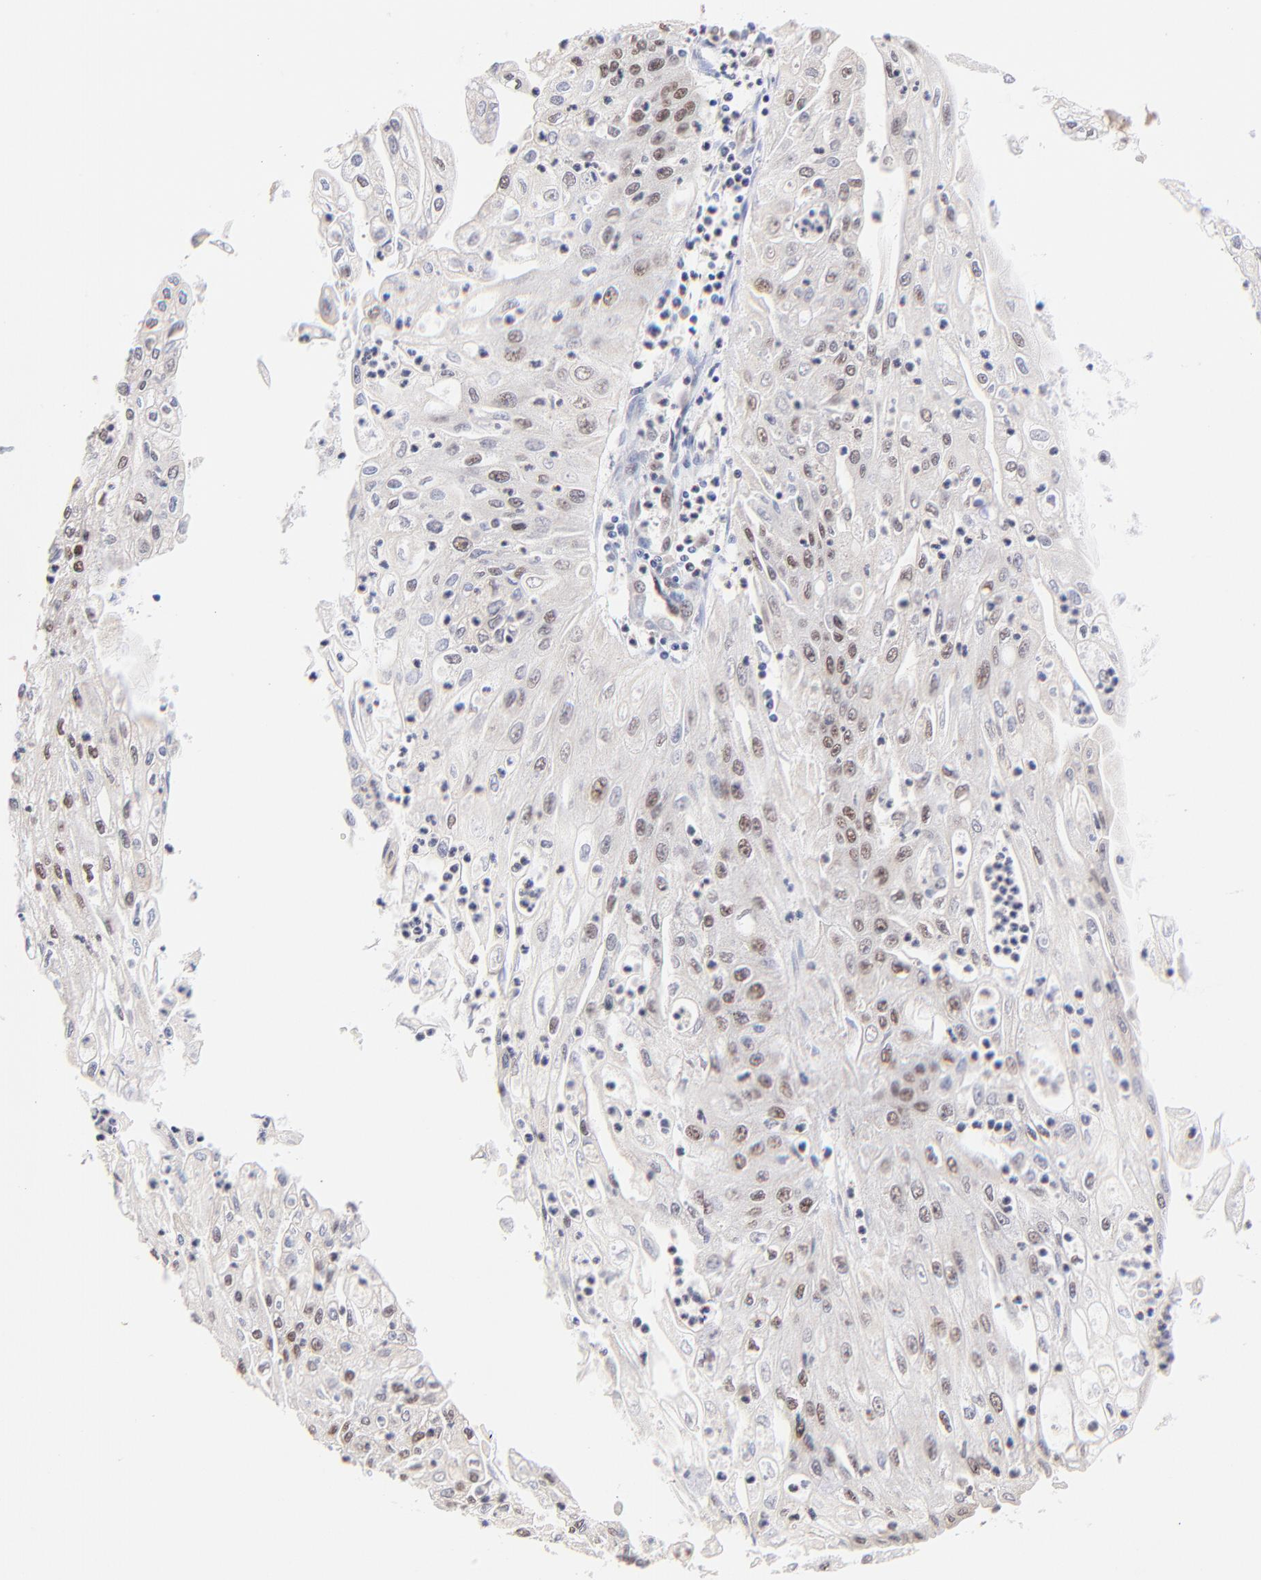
{"staining": {"intensity": "weak", "quantity": ">75%", "location": "cytoplasmic/membranous,nuclear"}, "tissue": "endometrial cancer", "cell_type": "Tumor cells", "image_type": "cancer", "snomed": [{"axis": "morphology", "description": "Adenocarcinoma, NOS"}, {"axis": "topography", "description": "Endometrium"}], "caption": "A brown stain labels weak cytoplasmic/membranous and nuclear staining of a protein in human endometrial adenocarcinoma tumor cells. Using DAB (brown) and hematoxylin (blue) stains, captured at high magnification using brightfield microscopy.", "gene": "ZNF670", "patient": {"sex": "female", "age": 75}}